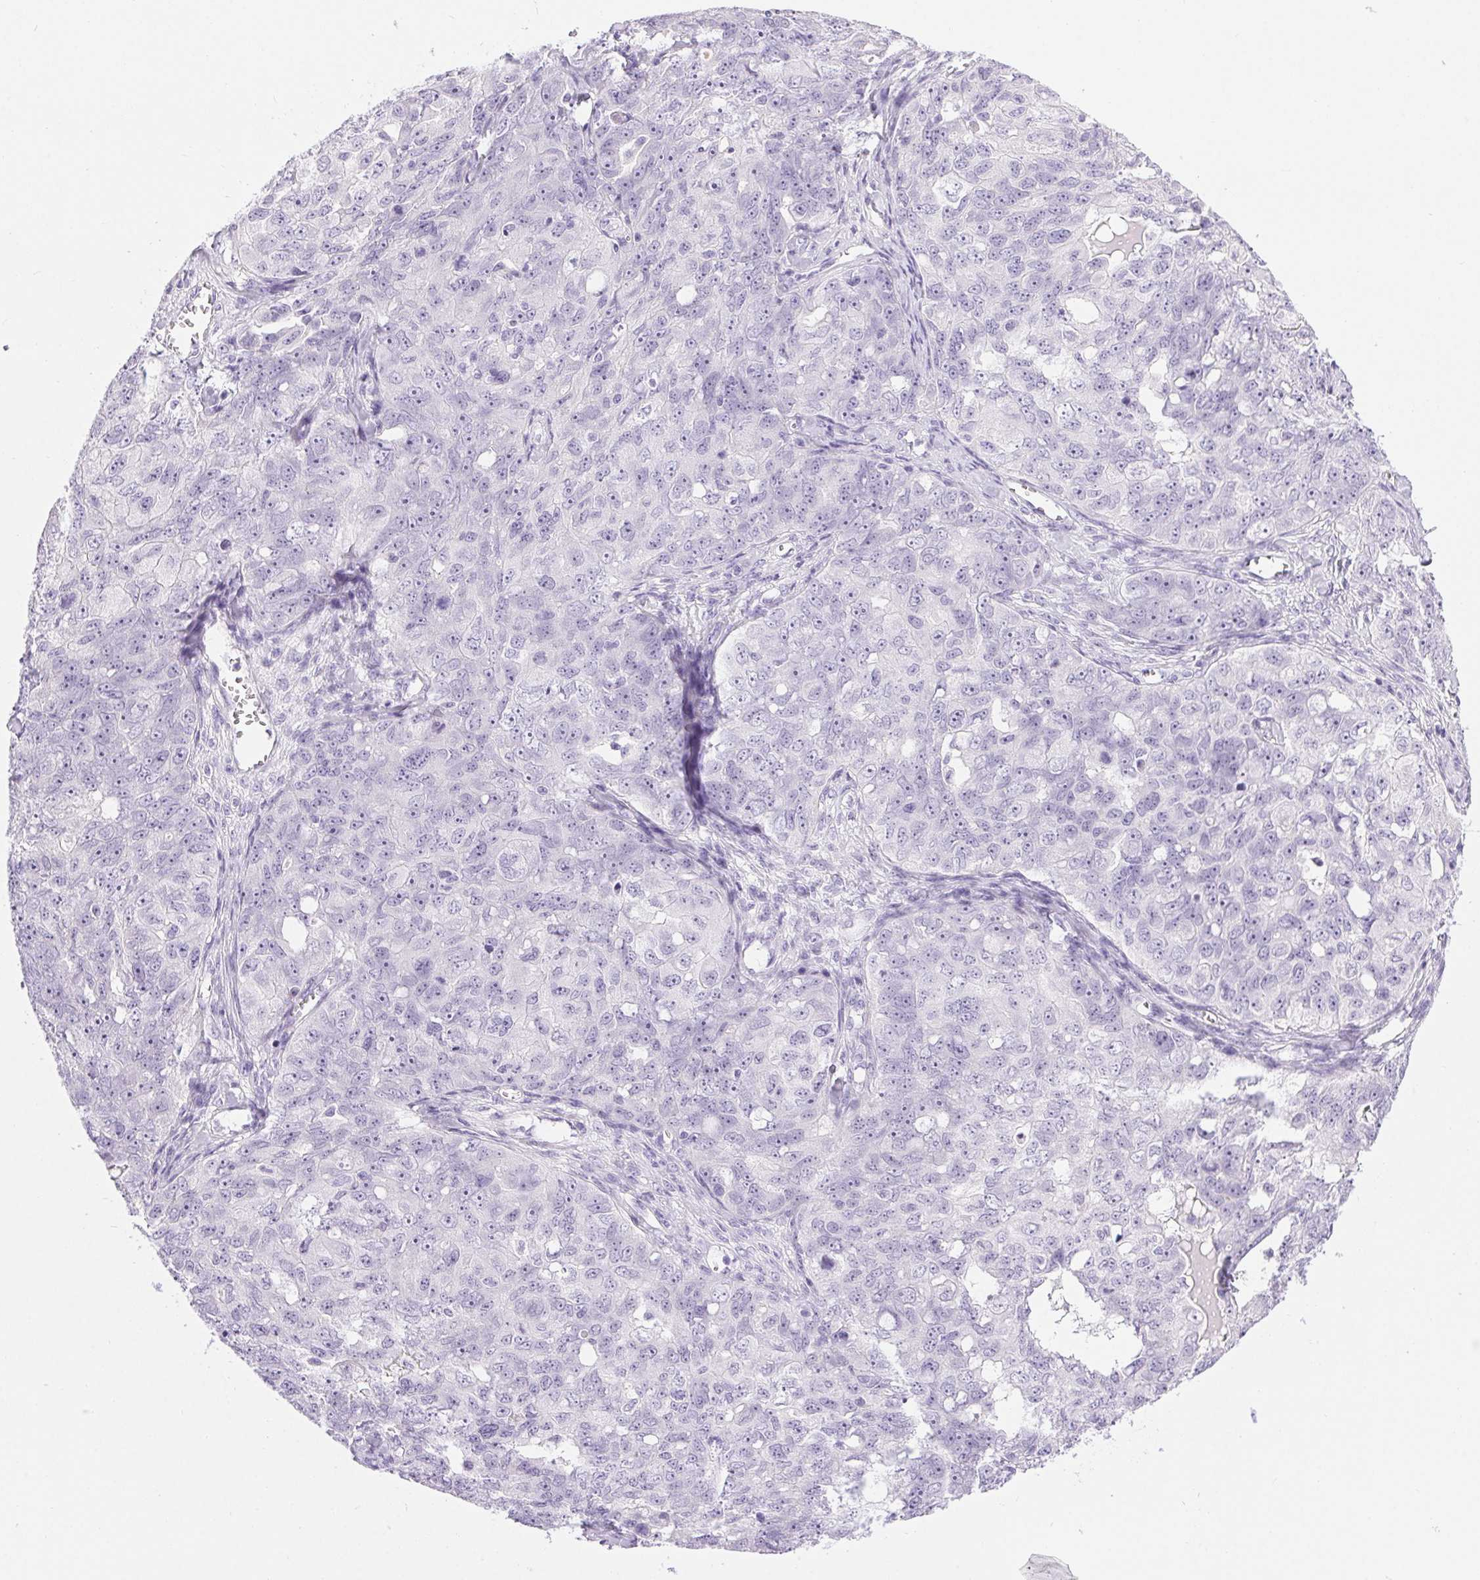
{"staining": {"intensity": "negative", "quantity": "none", "location": "none"}, "tissue": "ovarian cancer", "cell_type": "Tumor cells", "image_type": "cancer", "snomed": [{"axis": "morphology", "description": "Carcinoma, endometroid"}, {"axis": "topography", "description": "Ovary"}], "caption": "Micrograph shows no significant protein expression in tumor cells of ovarian cancer.", "gene": "XDH", "patient": {"sex": "female", "age": 70}}